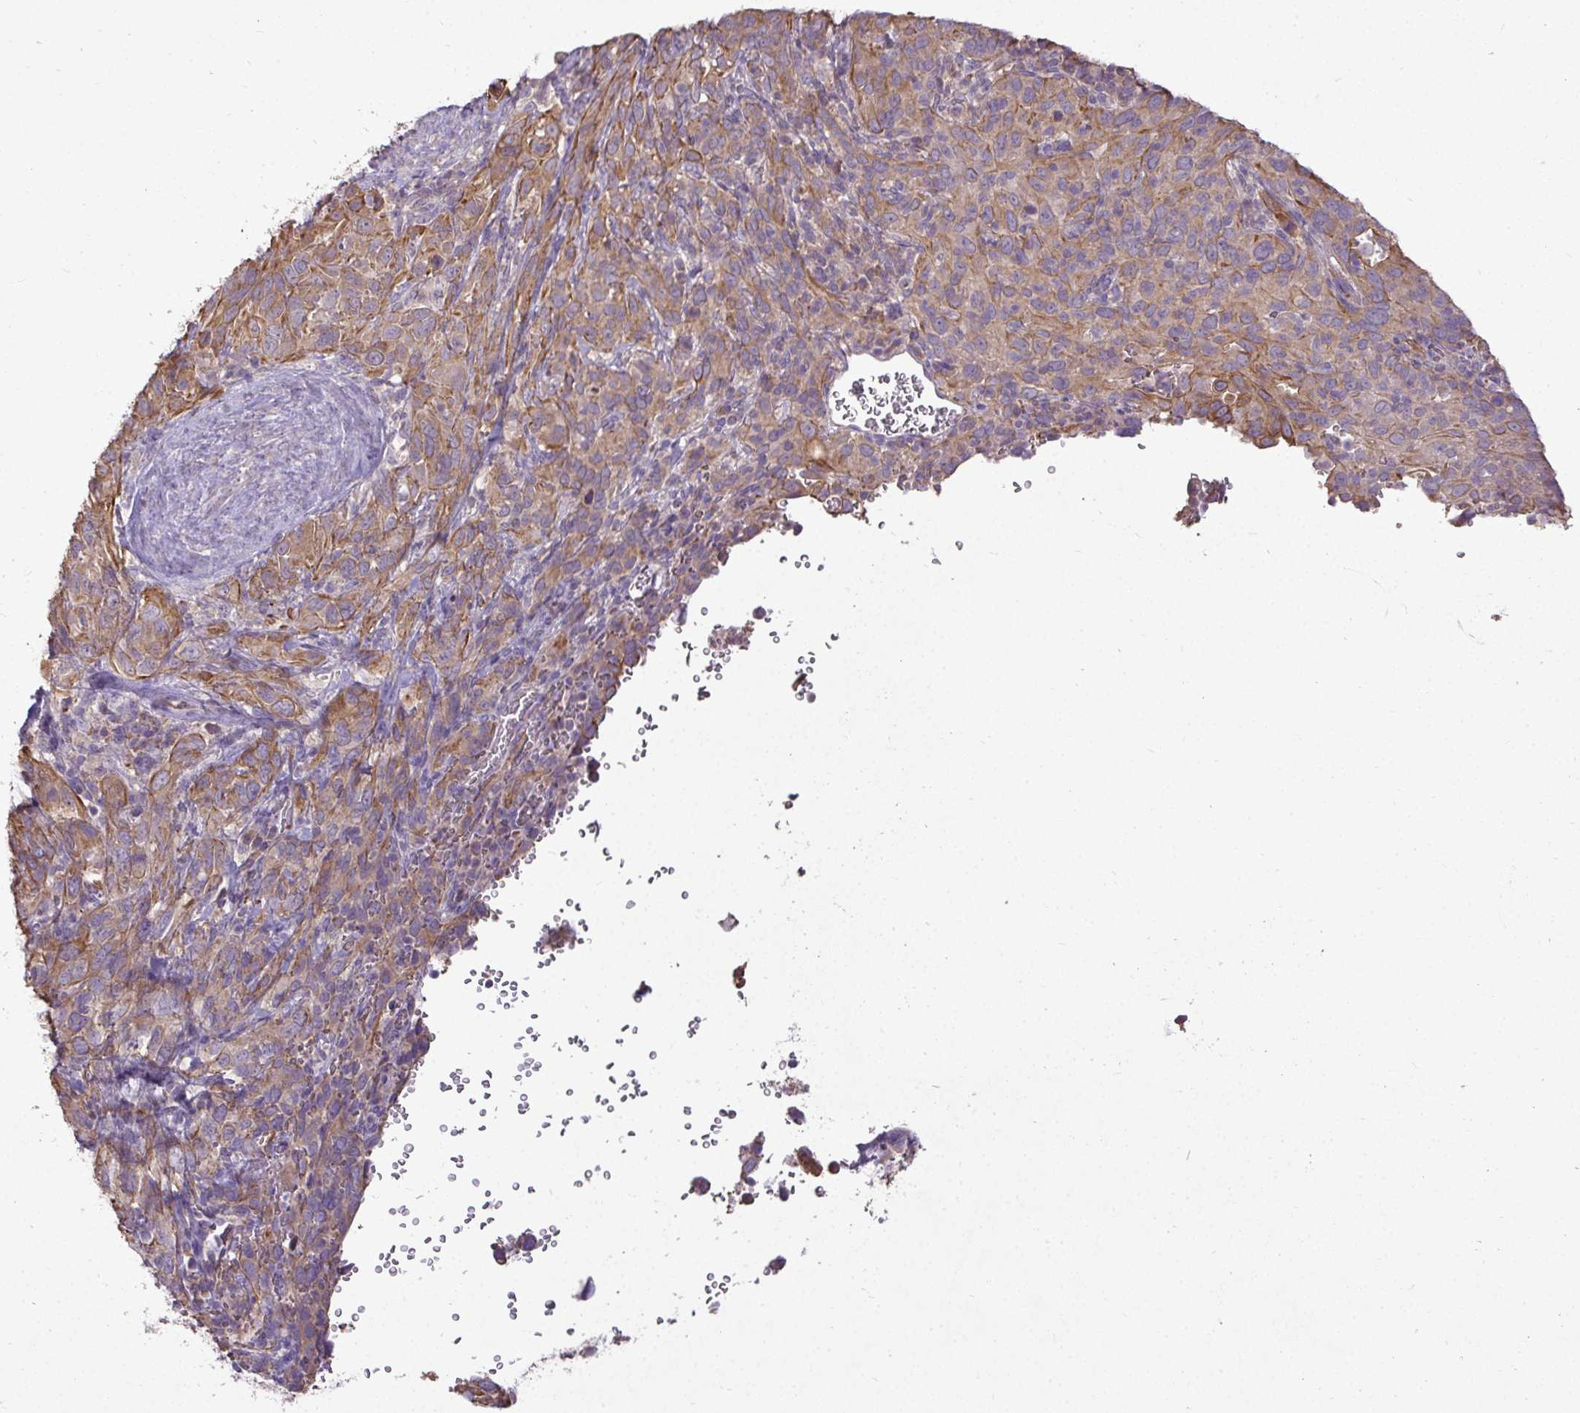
{"staining": {"intensity": "weak", "quantity": "25%-75%", "location": "cytoplasmic/membranous"}, "tissue": "cervical cancer", "cell_type": "Tumor cells", "image_type": "cancer", "snomed": [{"axis": "morphology", "description": "Normal tissue, NOS"}, {"axis": "morphology", "description": "Squamous cell carcinoma, NOS"}, {"axis": "topography", "description": "Cervix"}], "caption": "Tumor cells show low levels of weak cytoplasmic/membranous positivity in approximately 25%-75% of cells in cervical cancer. The staining is performed using DAB (3,3'-diaminobenzidine) brown chromogen to label protein expression. The nuclei are counter-stained blue using hematoxylin.", "gene": "STRIP1", "patient": {"sex": "female", "age": 51}}